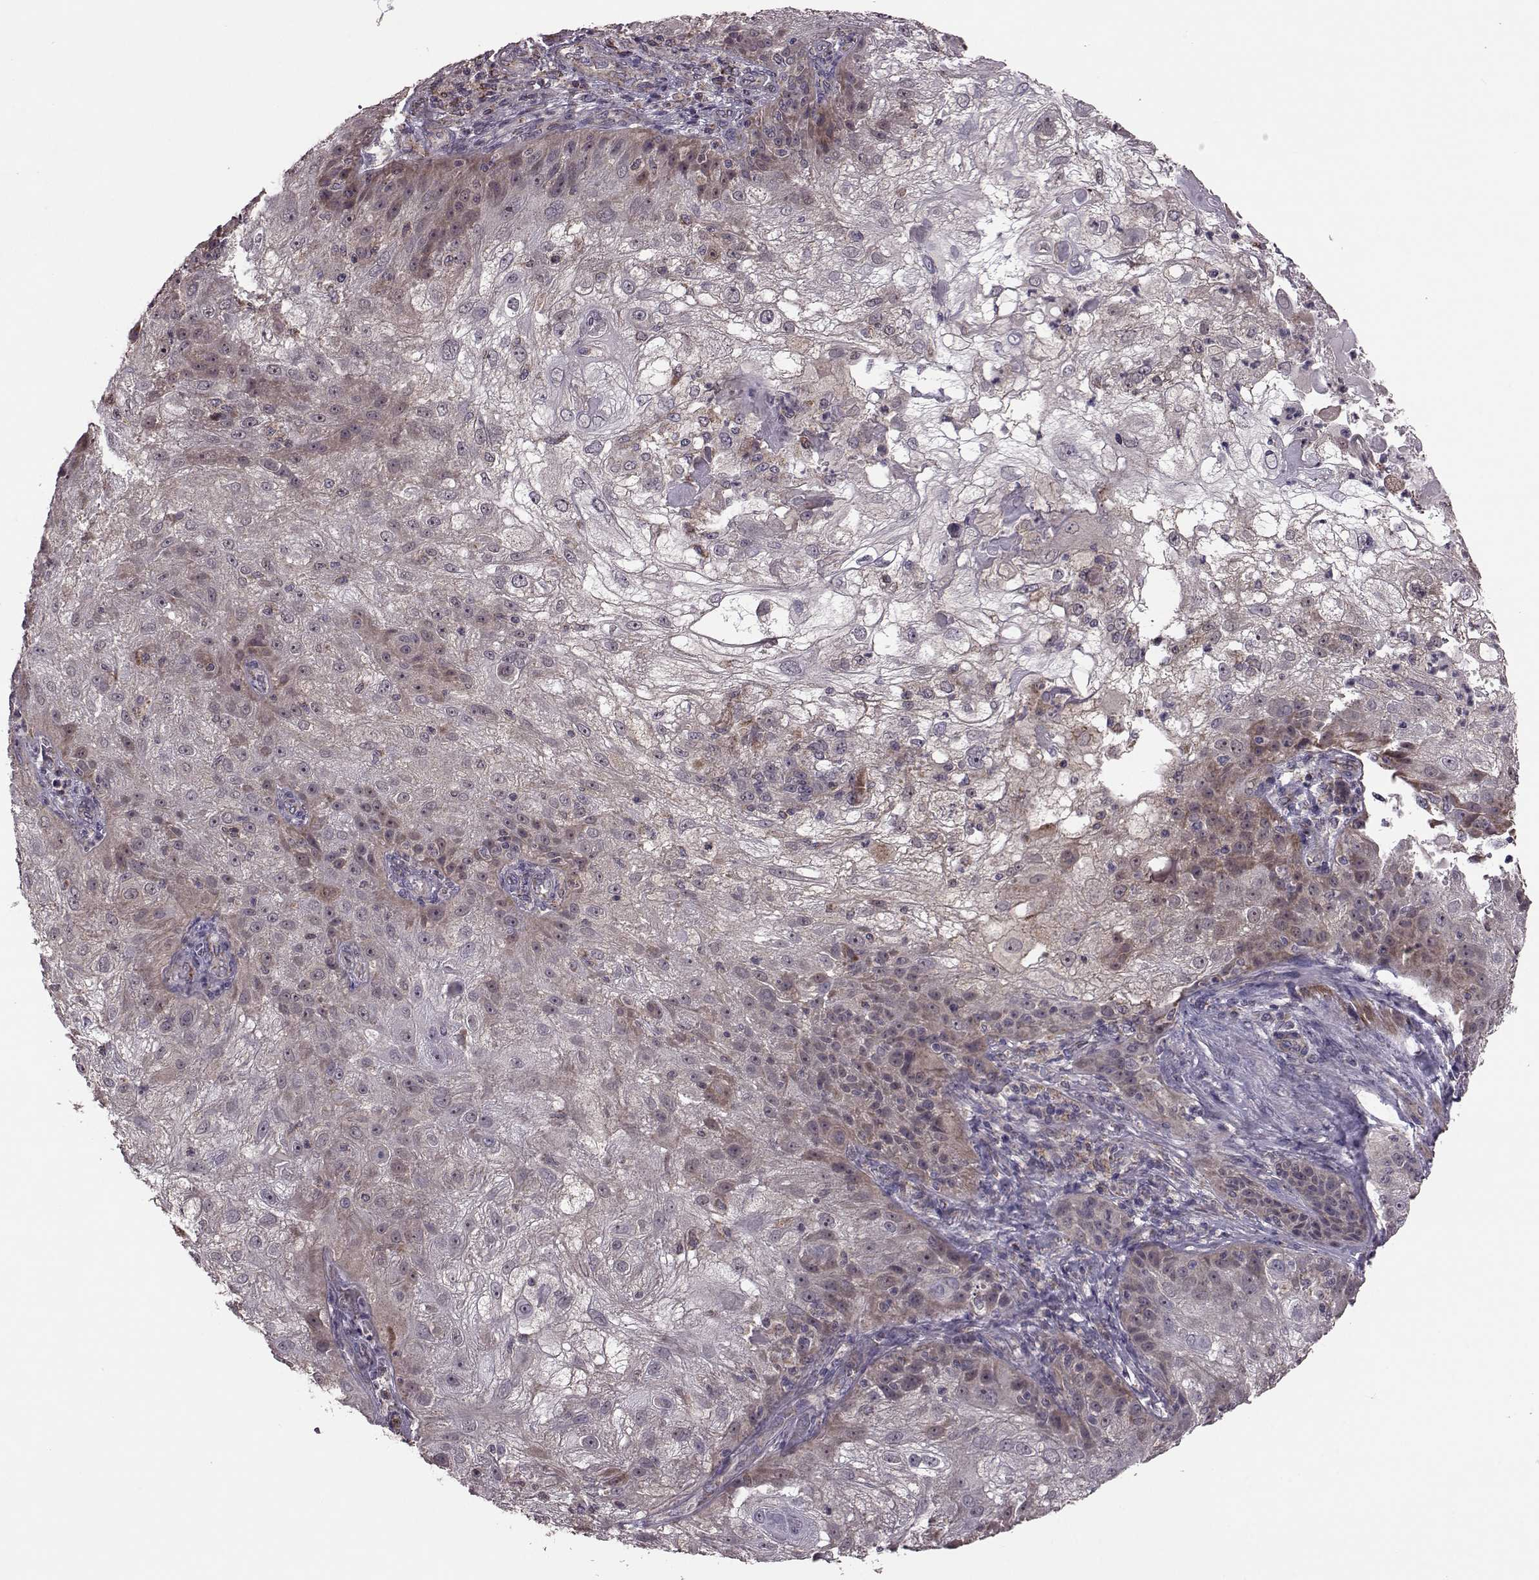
{"staining": {"intensity": "weak", "quantity": "<25%", "location": "cytoplasmic/membranous"}, "tissue": "skin cancer", "cell_type": "Tumor cells", "image_type": "cancer", "snomed": [{"axis": "morphology", "description": "Normal tissue, NOS"}, {"axis": "morphology", "description": "Squamous cell carcinoma, NOS"}, {"axis": "topography", "description": "Skin"}], "caption": "Immunohistochemistry histopathology image of neoplastic tissue: human skin squamous cell carcinoma stained with DAB (3,3'-diaminobenzidine) reveals no significant protein staining in tumor cells.", "gene": "PUDP", "patient": {"sex": "female", "age": 83}}